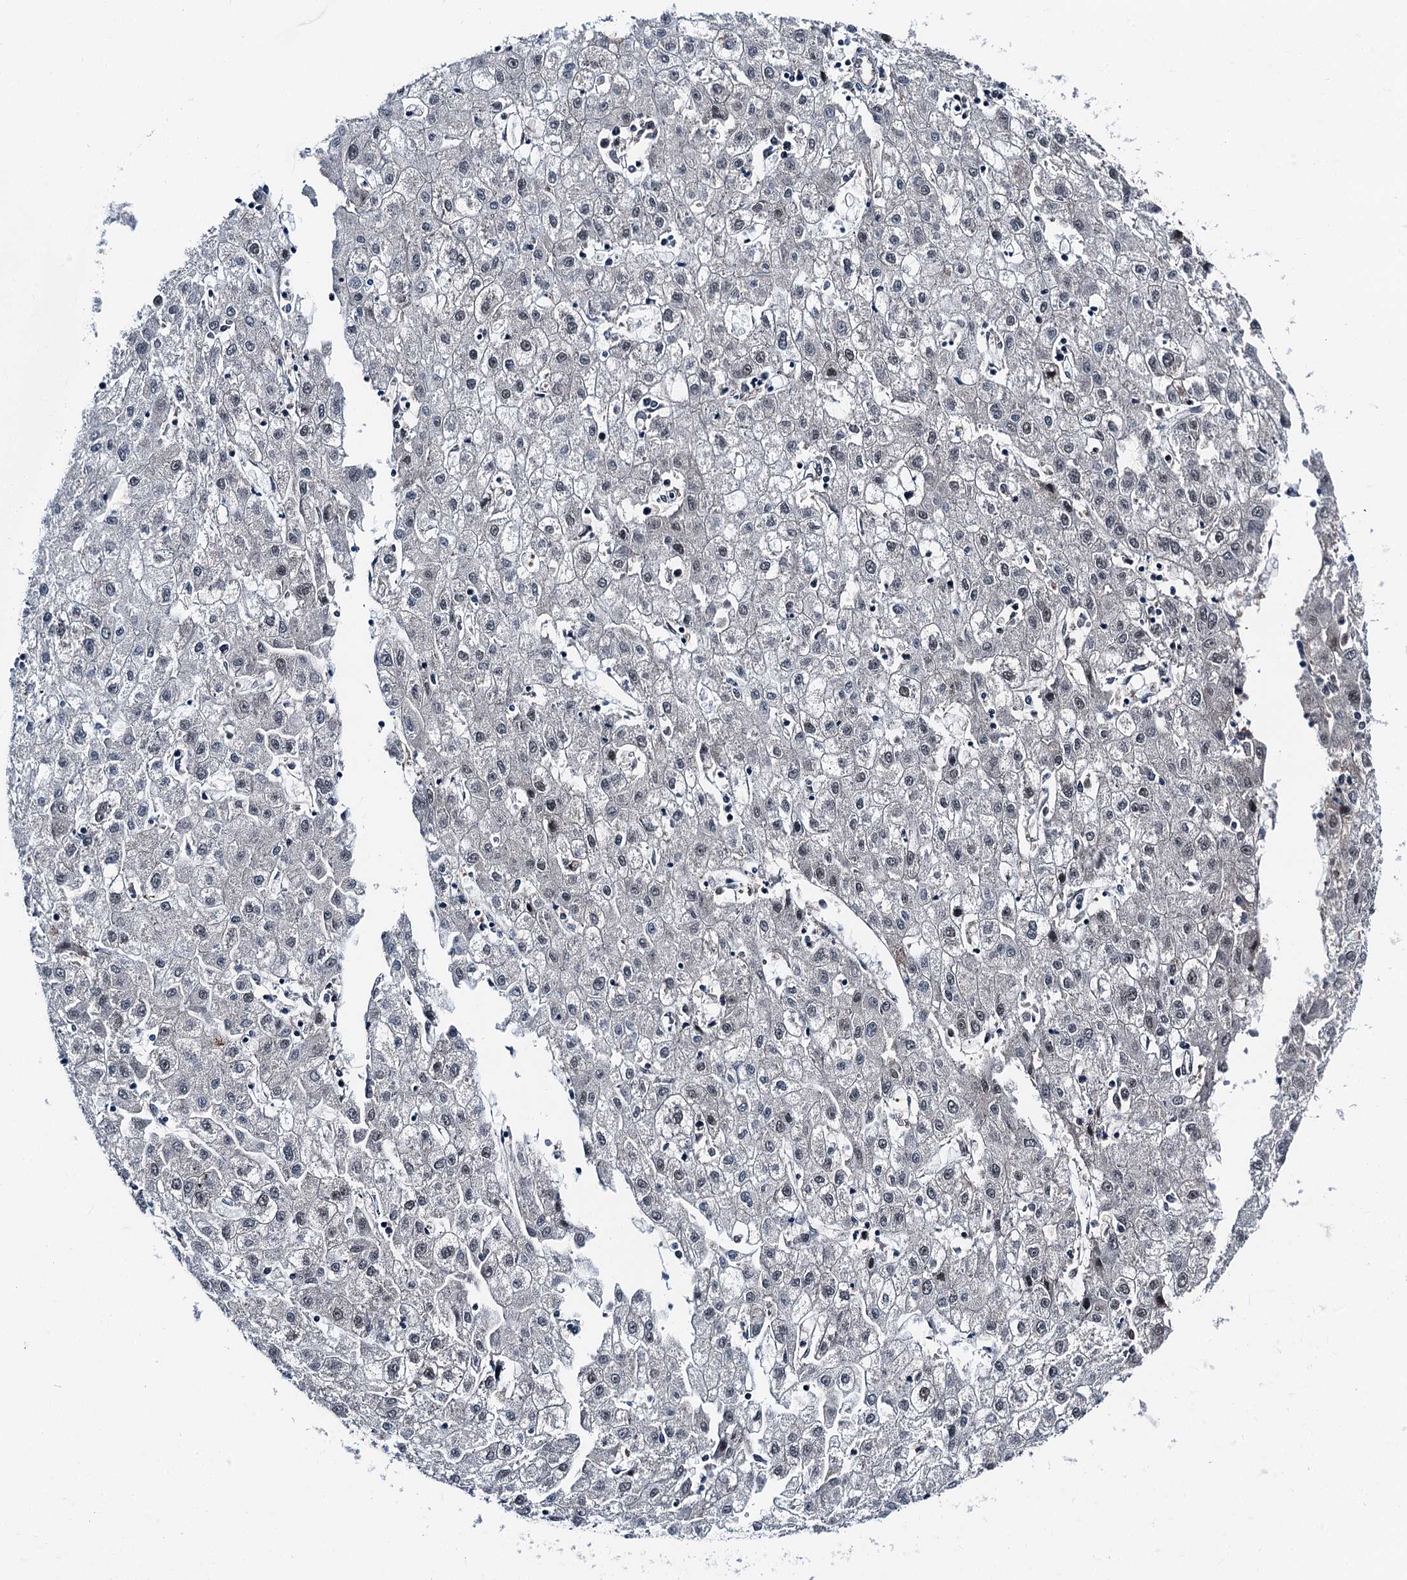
{"staining": {"intensity": "weak", "quantity": "<25%", "location": "nuclear"}, "tissue": "liver cancer", "cell_type": "Tumor cells", "image_type": "cancer", "snomed": [{"axis": "morphology", "description": "Carcinoma, Hepatocellular, NOS"}, {"axis": "topography", "description": "Liver"}], "caption": "Image shows no protein staining in tumor cells of liver cancer (hepatocellular carcinoma) tissue.", "gene": "PSMD13", "patient": {"sex": "male", "age": 72}}